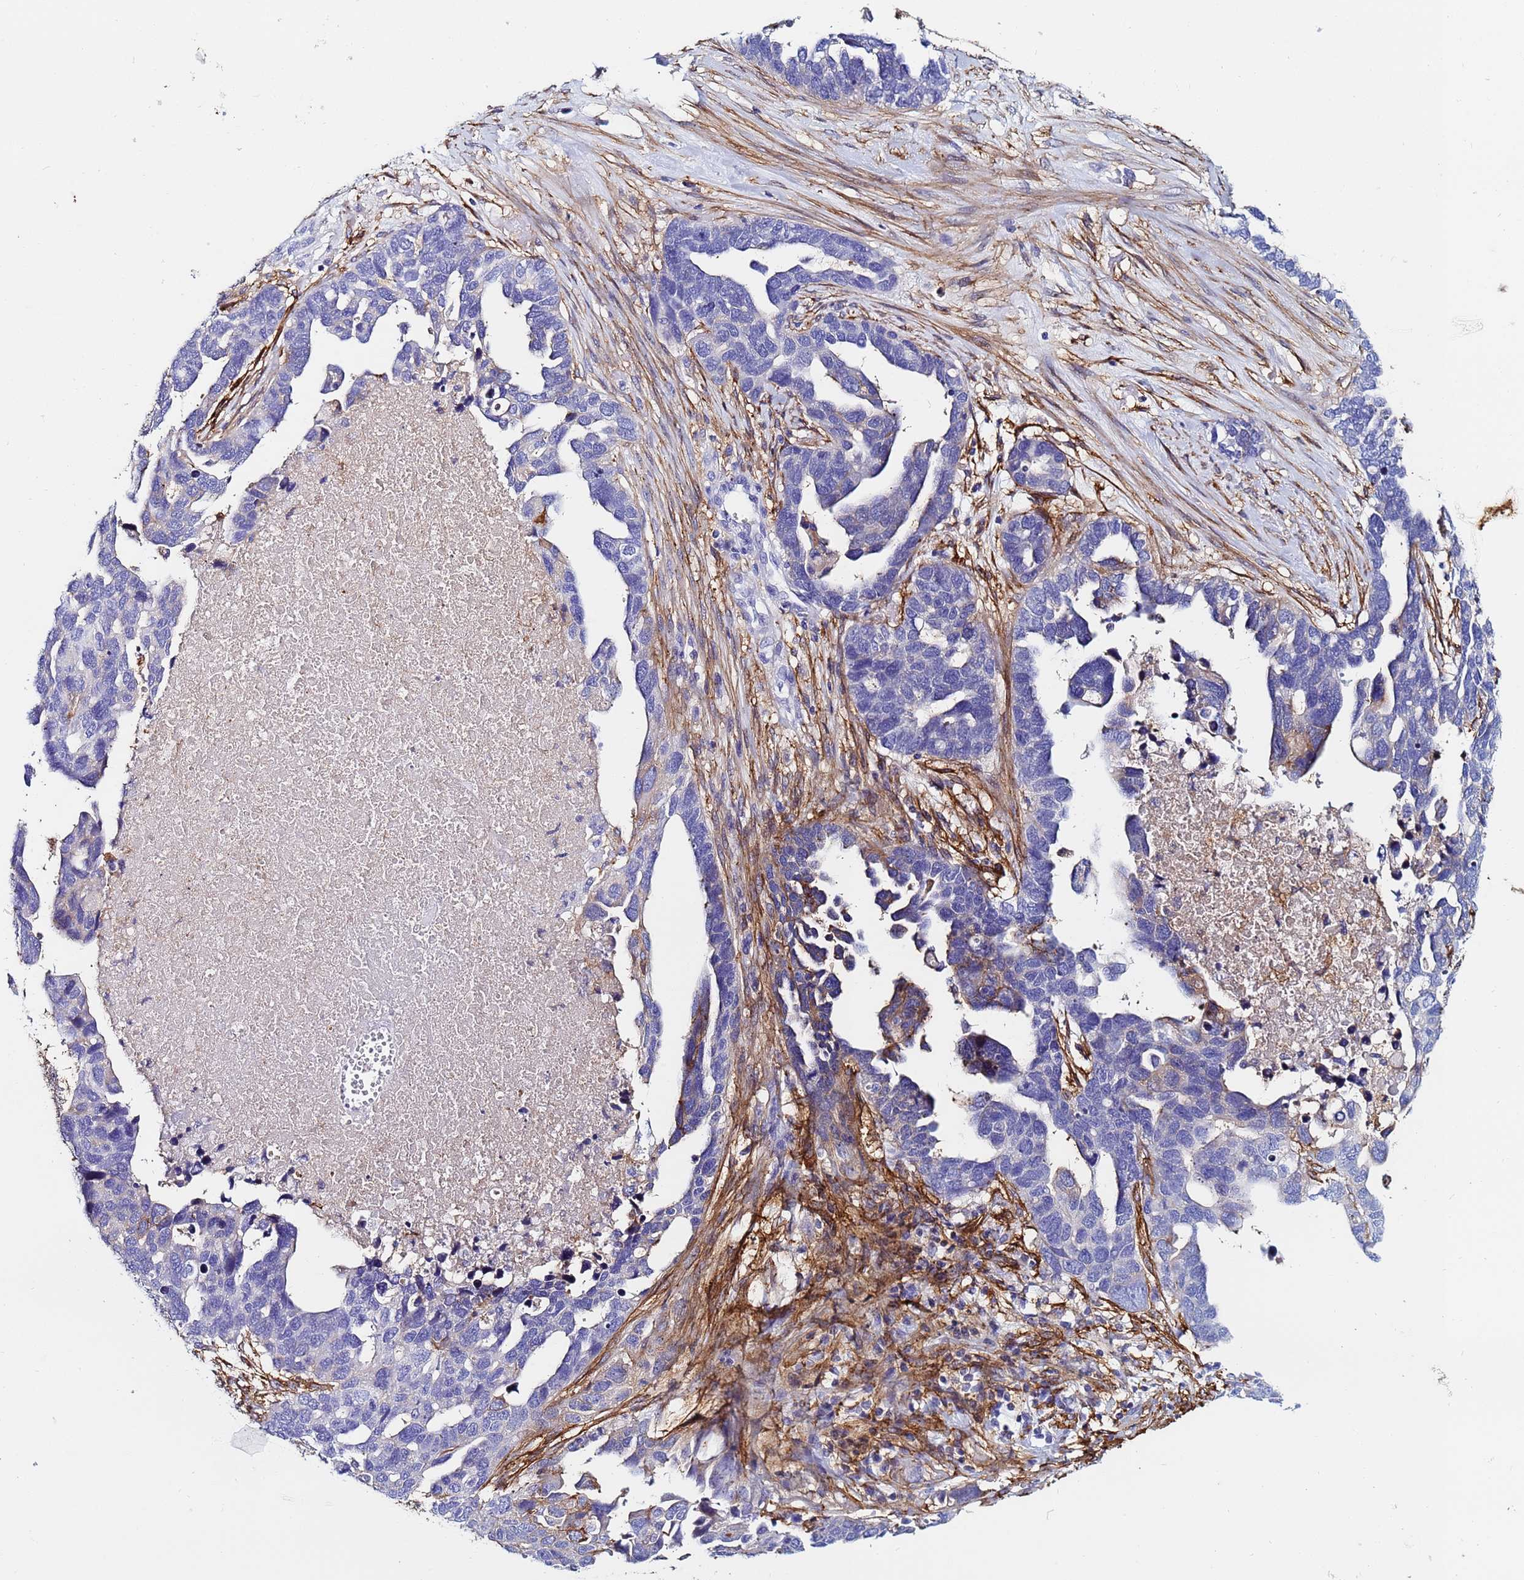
{"staining": {"intensity": "negative", "quantity": "none", "location": "none"}, "tissue": "ovarian cancer", "cell_type": "Tumor cells", "image_type": "cancer", "snomed": [{"axis": "morphology", "description": "Cystadenocarcinoma, serous, NOS"}, {"axis": "topography", "description": "Ovary"}], "caption": "Immunohistochemistry (IHC) micrograph of ovarian serous cystadenocarcinoma stained for a protein (brown), which shows no expression in tumor cells. Brightfield microscopy of immunohistochemistry stained with DAB (3,3'-diaminobenzidine) (brown) and hematoxylin (blue), captured at high magnification.", "gene": "BASP1", "patient": {"sex": "female", "age": 54}}